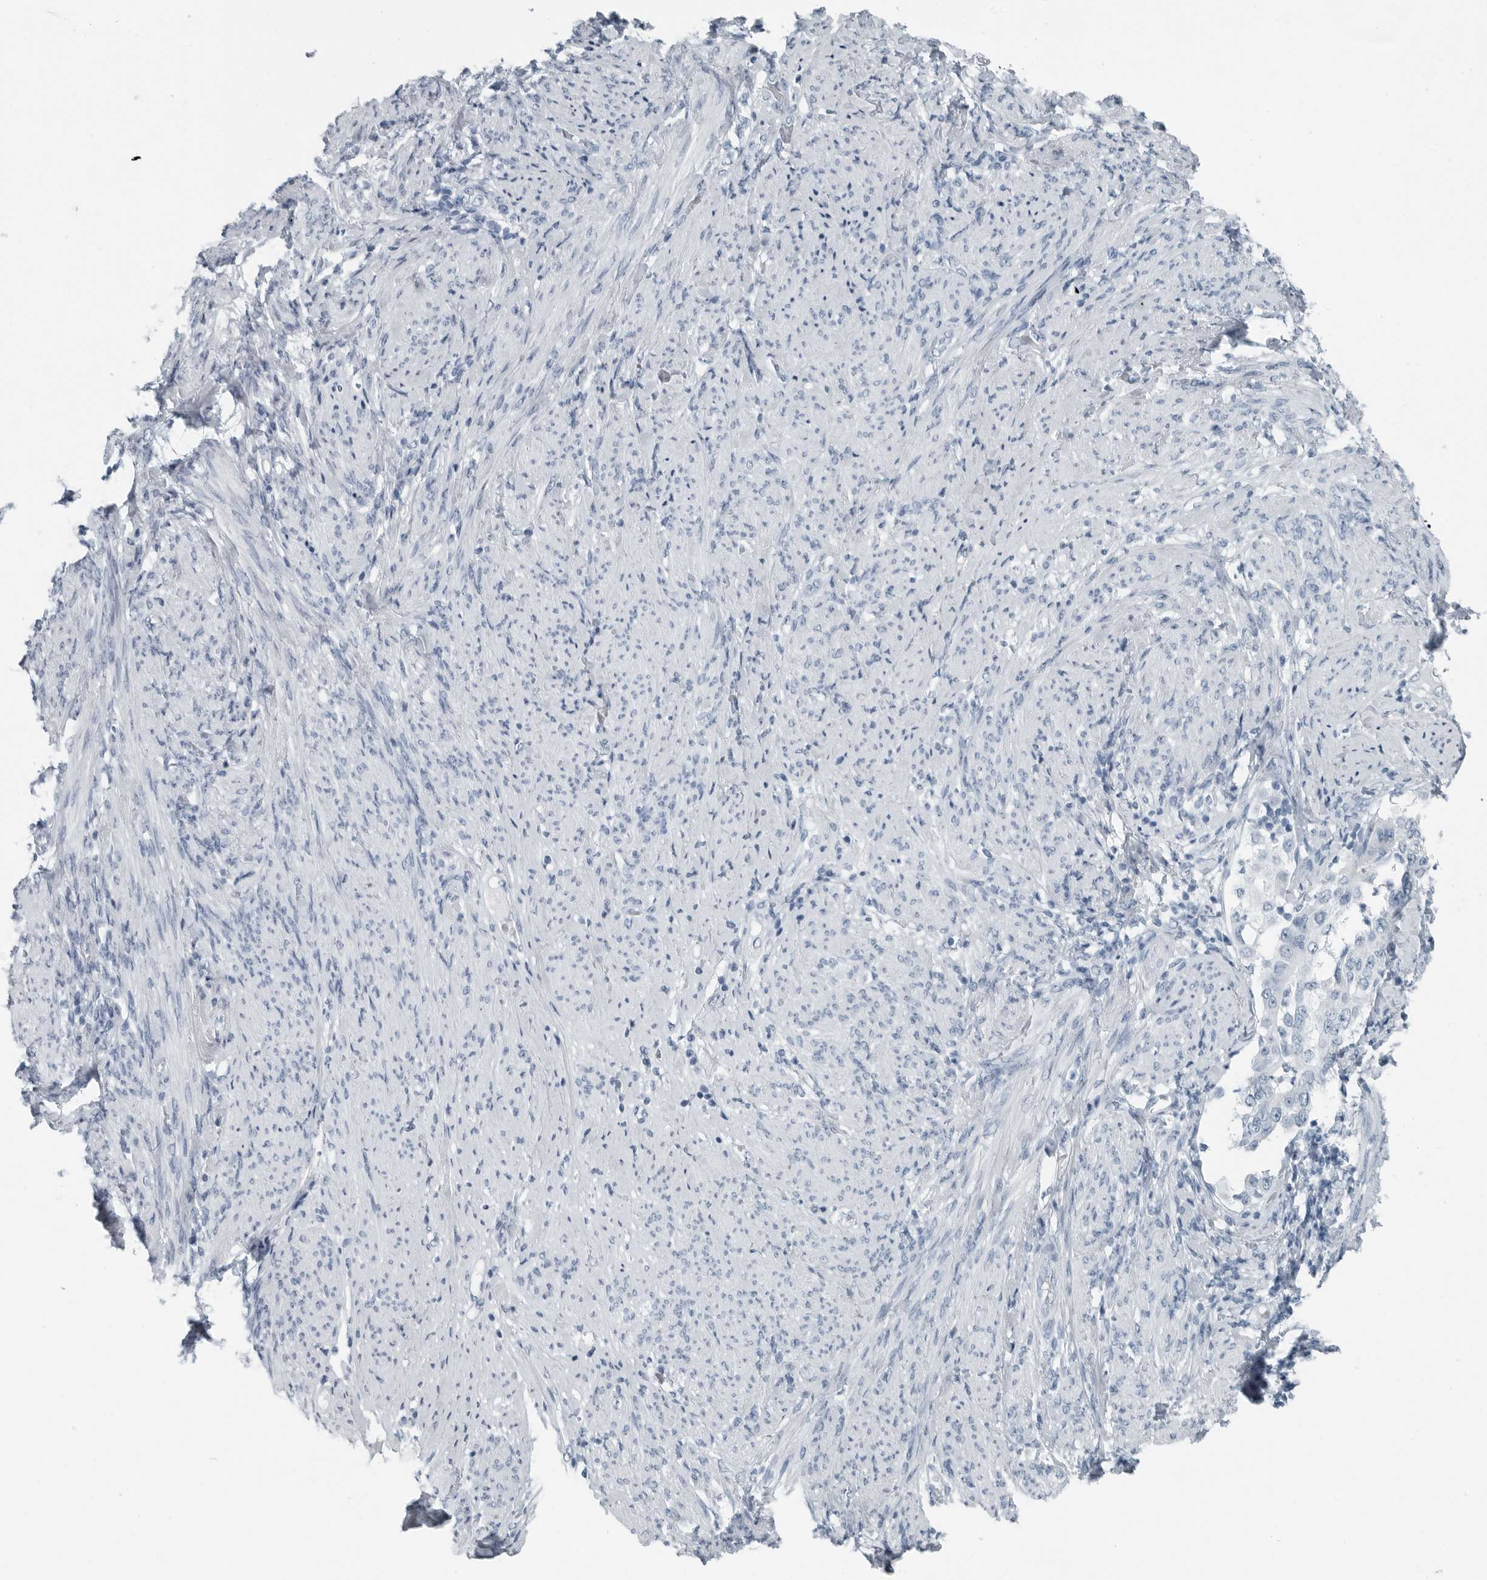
{"staining": {"intensity": "negative", "quantity": "none", "location": "none"}, "tissue": "endometrial cancer", "cell_type": "Tumor cells", "image_type": "cancer", "snomed": [{"axis": "morphology", "description": "Adenocarcinoma, NOS"}, {"axis": "topography", "description": "Endometrium"}], "caption": "IHC of endometrial adenocarcinoma exhibits no expression in tumor cells.", "gene": "ZPBP2", "patient": {"sex": "female", "age": 85}}